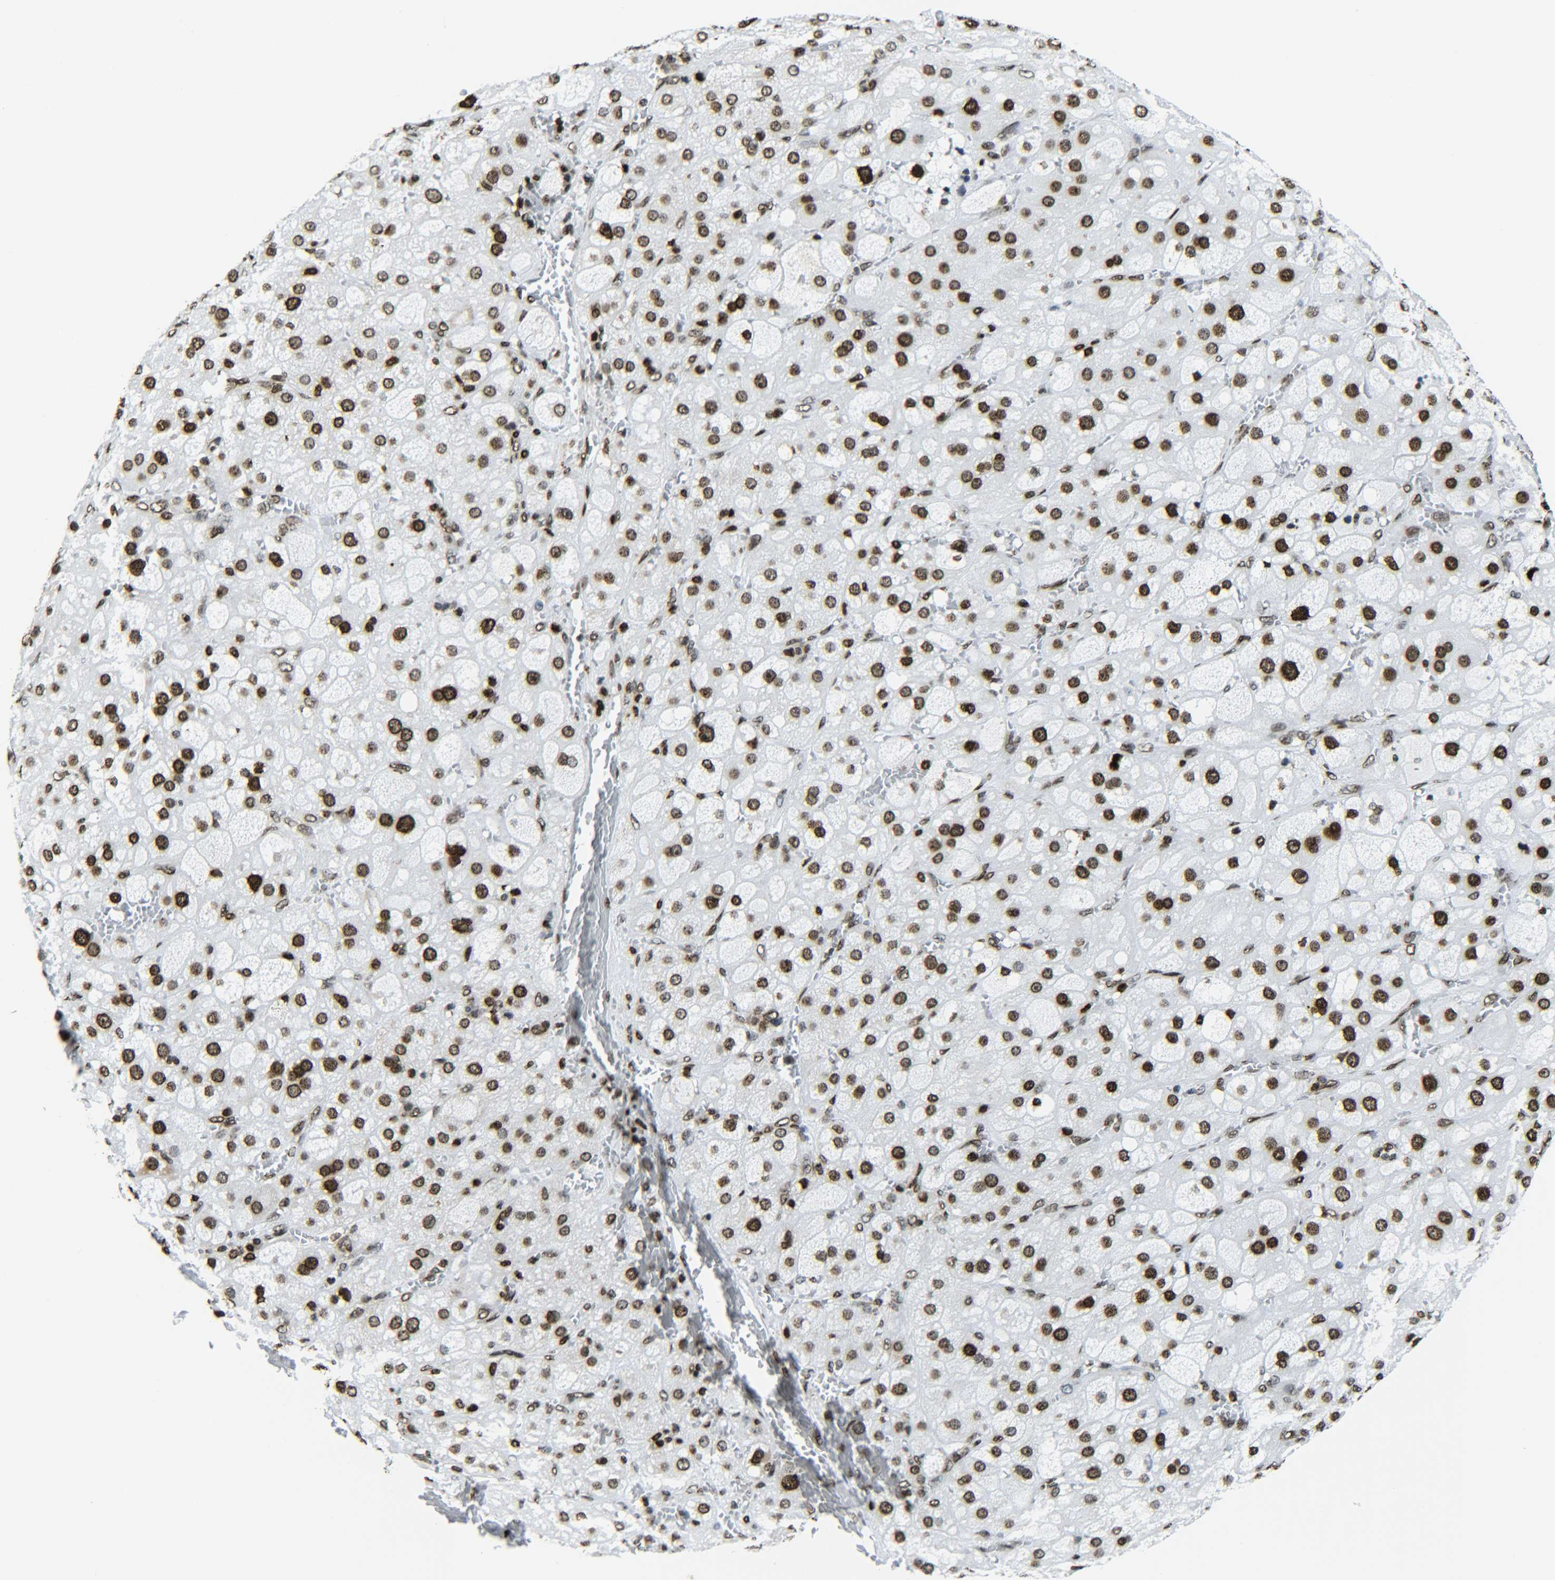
{"staining": {"intensity": "strong", "quantity": ">75%", "location": "nuclear"}, "tissue": "adrenal gland", "cell_type": "Glandular cells", "image_type": "normal", "snomed": [{"axis": "morphology", "description": "Normal tissue, NOS"}, {"axis": "topography", "description": "Adrenal gland"}], "caption": "Brown immunohistochemical staining in unremarkable human adrenal gland displays strong nuclear expression in approximately >75% of glandular cells. The protein of interest is stained brown, and the nuclei are stained in blue (DAB (3,3'-diaminobenzidine) IHC with brightfield microscopy, high magnification).", "gene": "H2AX", "patient": {"sex": "female", "age": 47}}